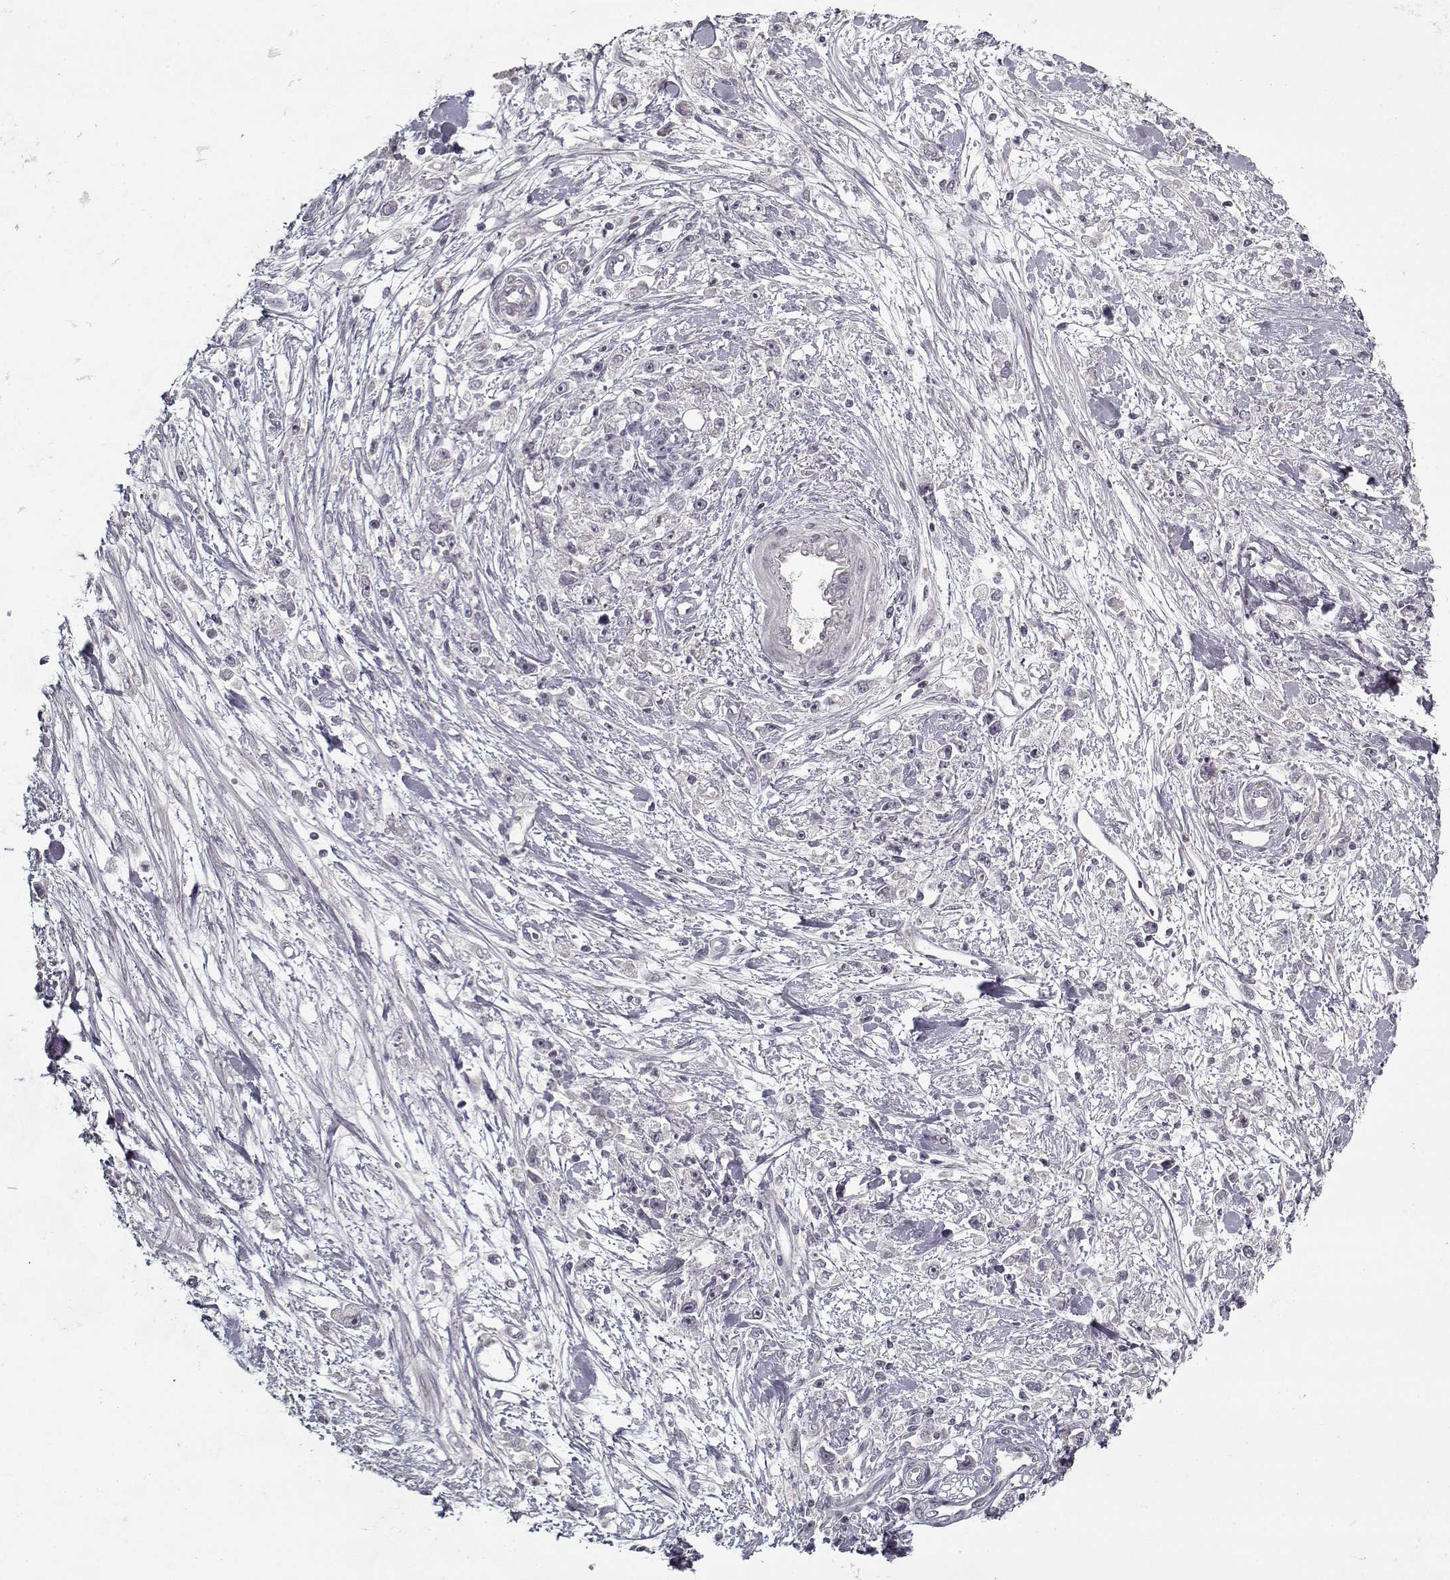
{"staining": {"intensity": "negative", "quantity": "none", "location": "none"}, "tissue": "stomach cancer", "cell_type": "Tumor cells", "image_type": "cancer", "snomed": [{"axis": "morphology", "description": "Adenocarcinoma, NOS"}, {"axis": "topography", "description": "Stomach"}], "caption": "An immunohistochemistry (IHC) histopathology image of adenocarcinoma (stomach) is shown. There is no staining in tumor cells of adenocarcinoma (stomach). Nuclei are stained in blue.", "gene": "LAMA2", "patient": {"sex": "female", "age": 59}}